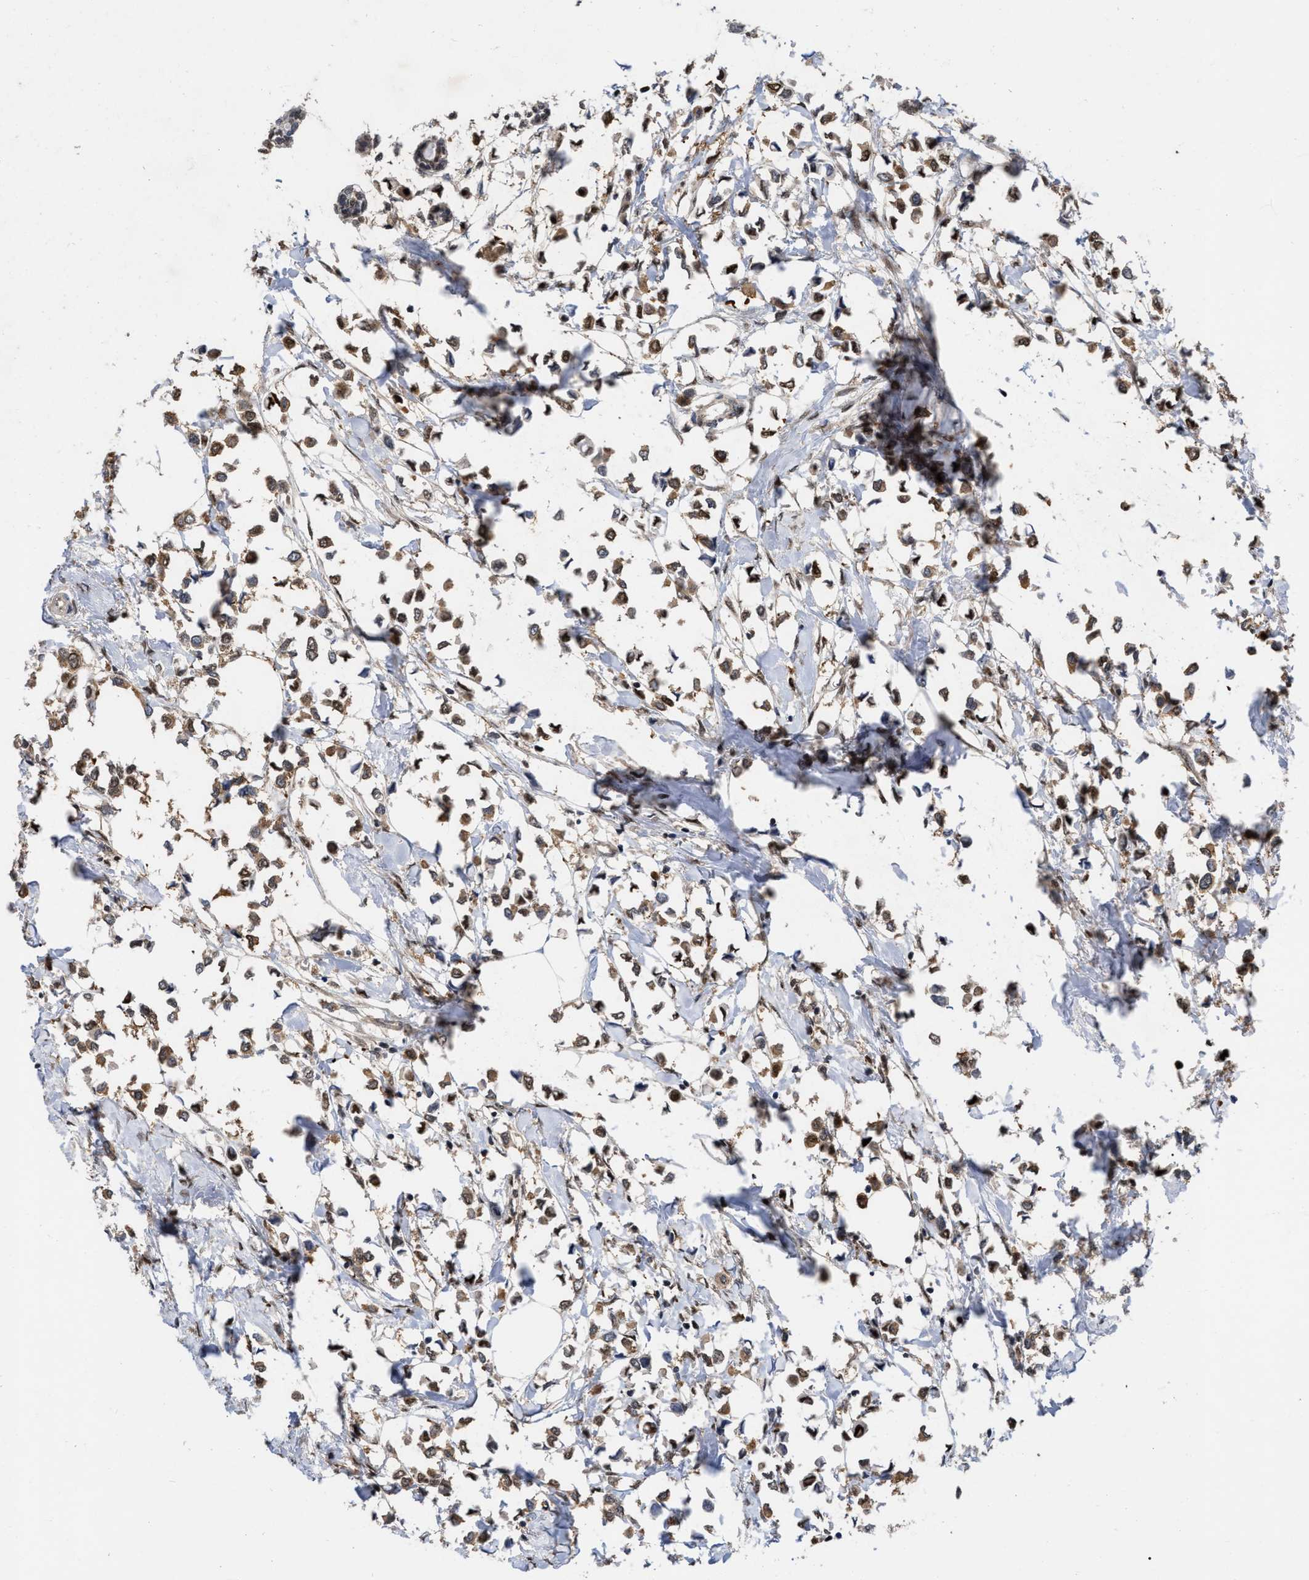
{"staining": {"intensity": "moderate", "quantity": ">75%", "location": "cytoplasmic/membranous,nuclear"}, "tissue": "breast cancer", "cell_type": "Tumor cells", "image_type": "cancer", "snomed": [{"axis": "morphology", "description": "Lobular carcinoma"}, {"axis": "topography", "description": "Breast"}], "caption": "A high-resolution histopathology image shows immunohistochemistry staining of breast lobular carcinoma, which displays moderate cytoplasmic/membranous and nuclear staining in about >75% of tumor cells.", "gene": "MDM4", "patient": {"sex": "female", "age": 51}}